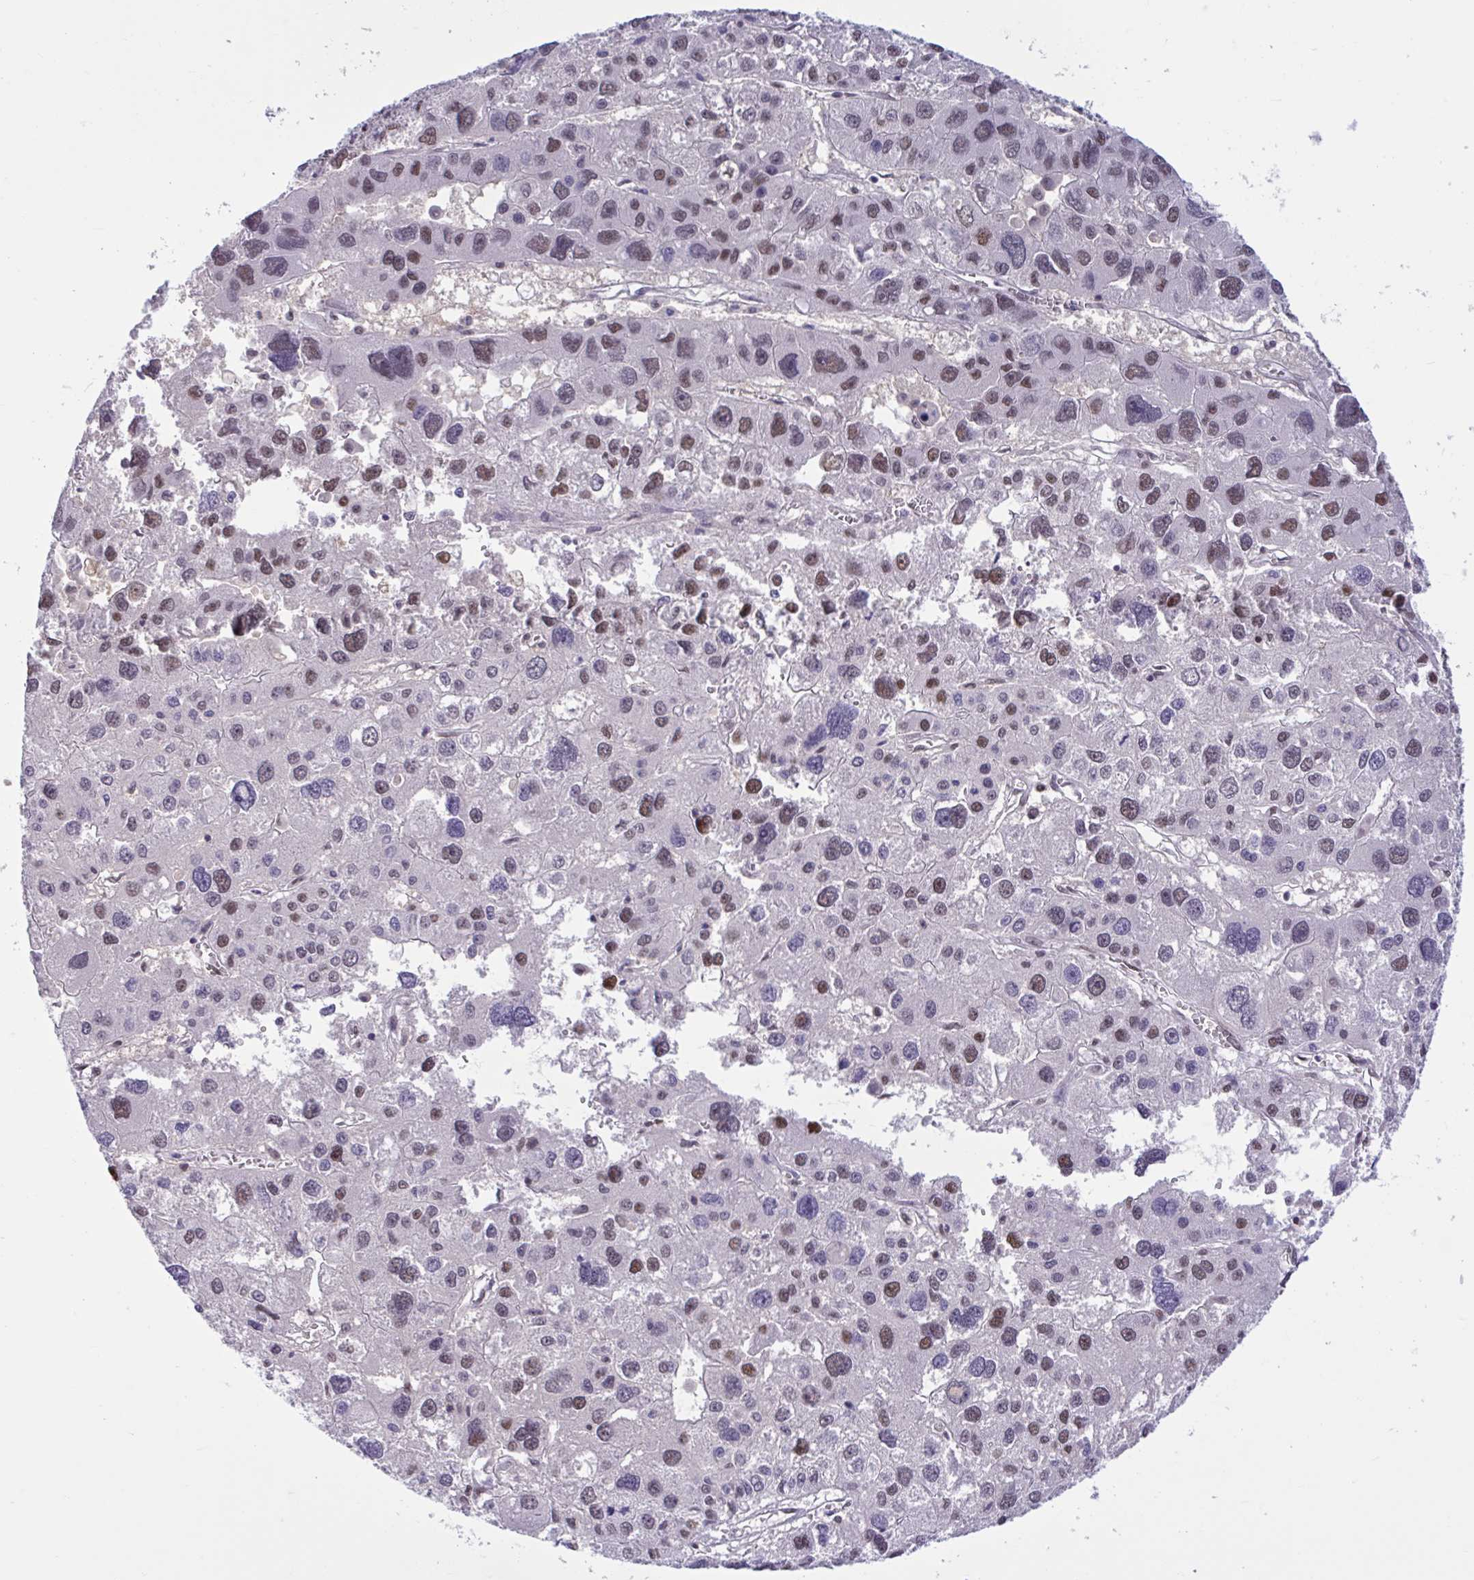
{"staining": {"intensity": "moderate", "quantity": ">75%", "location": "nuclear"}, "tissue": "liver cancer", "cell_type": "Tumor cells", "image_type": "cancer", "snomed": [{"axis": "morphology", "description": "Carcinoma, Hepatocellular, NOS"}, {"axis": "topography", "description": "Liver"}], "caption": "Protein staining of hepatocellular carcinoma (liver) tissue reveals moderate nuclear positivity in about >75% of tumor cells. (brown staining indicates protein expression, while blue staining denotes nuclei).", "gene": "RBL1", "patient": {"sex": "male", "age": 73}}